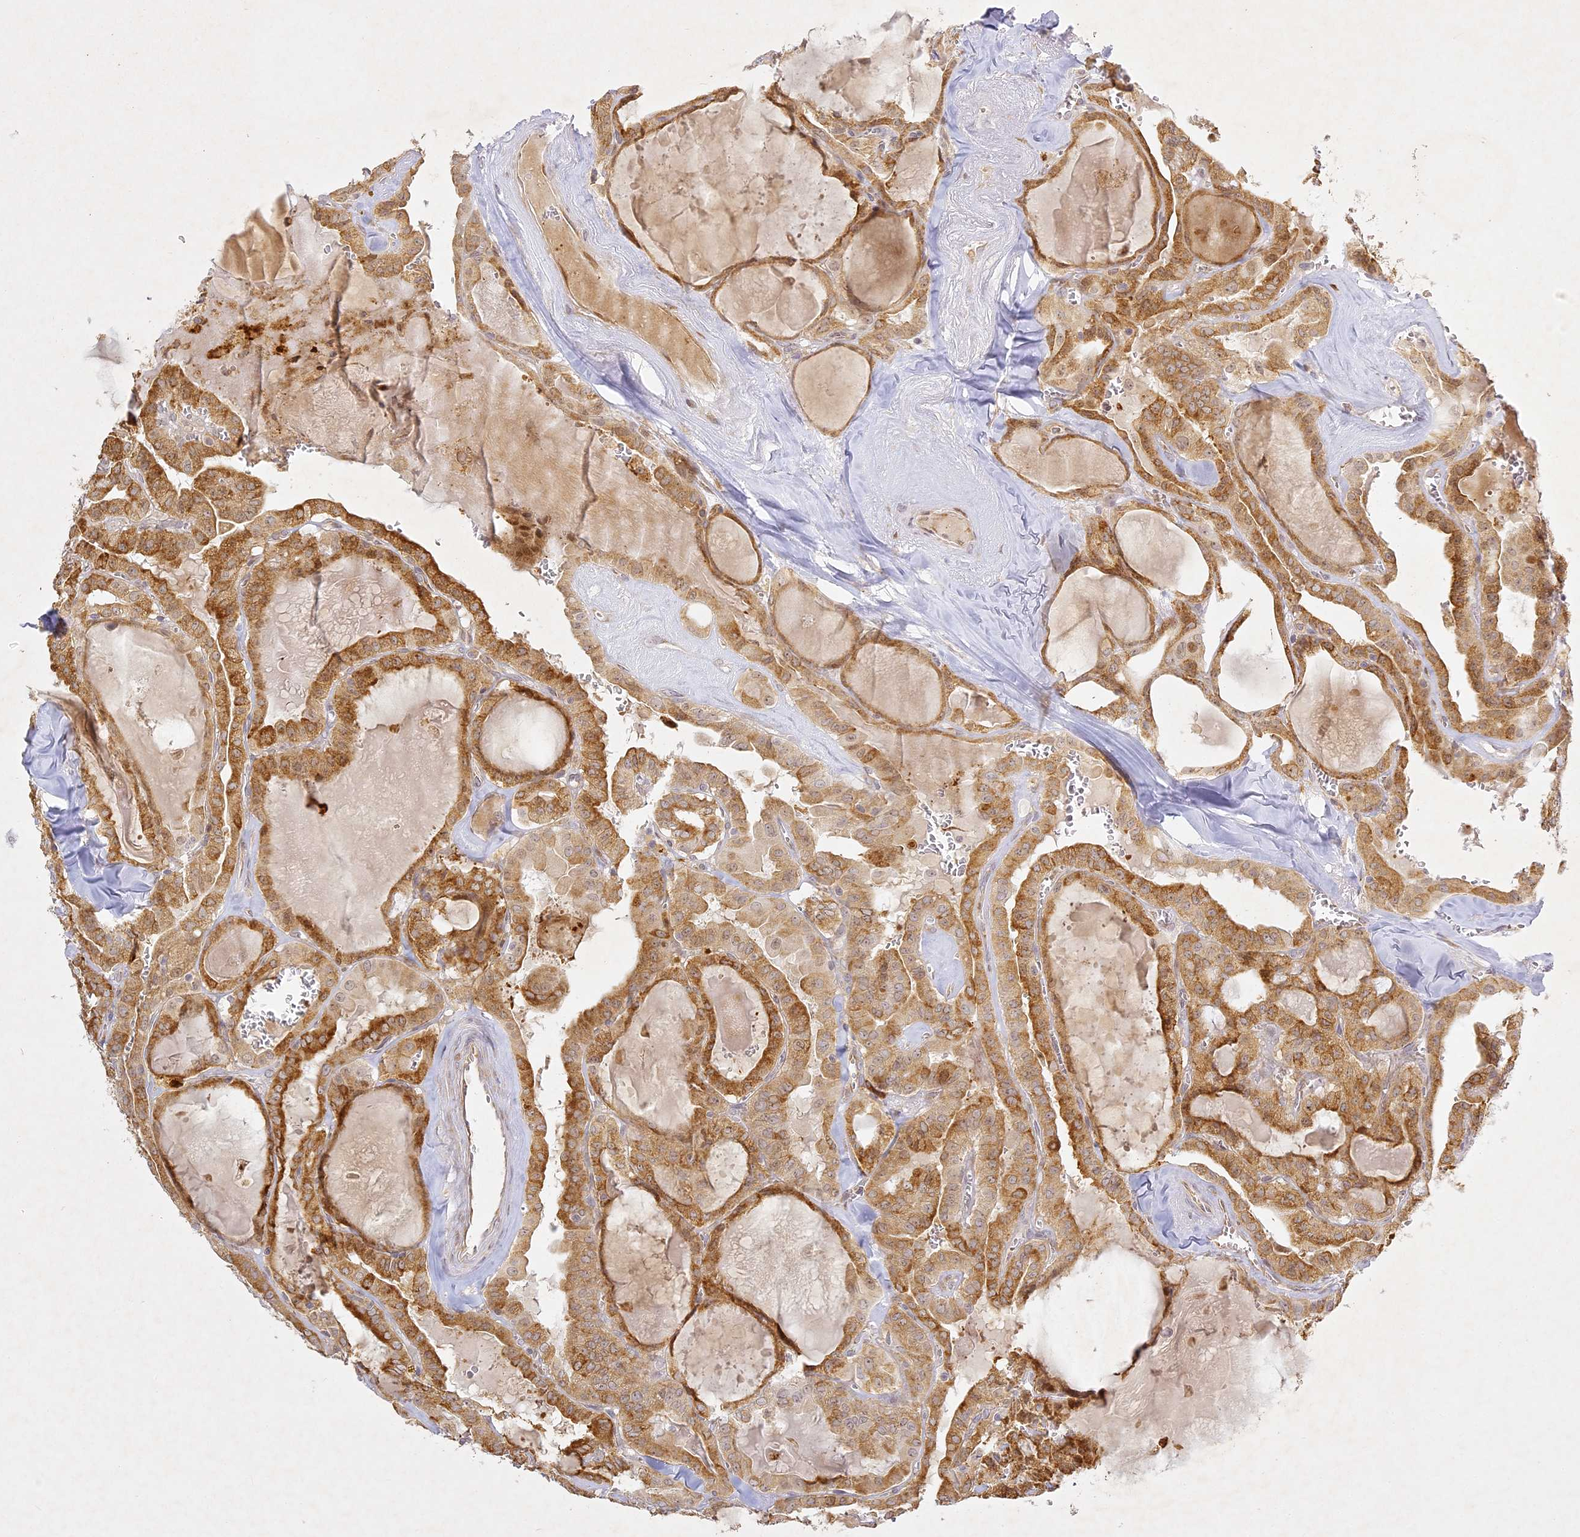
{"staining": {"intensity": "moderate", "quantity": ">75%", "location": "cytoplasmic/membranous"}, "tissue": "thyroid cancer", "cell_type": "Tumor cells", "image_type": "cancer", "snomed": [{"axis": "morphology", "description": "Papillary adenocarcinoma, NOS"}, {"axis": "topography", "description": "Thyroid gland"}], "caption": "There is medium levels of moderate cytoplasmic/membranous expression in tumor cells of thyroid cancer (papillary adenocarcinoma), as demonstrated by immunohistochemical staining (brown color).", "gene": "SLC30A5", "patient": {"sex": "male", "age": 52}}